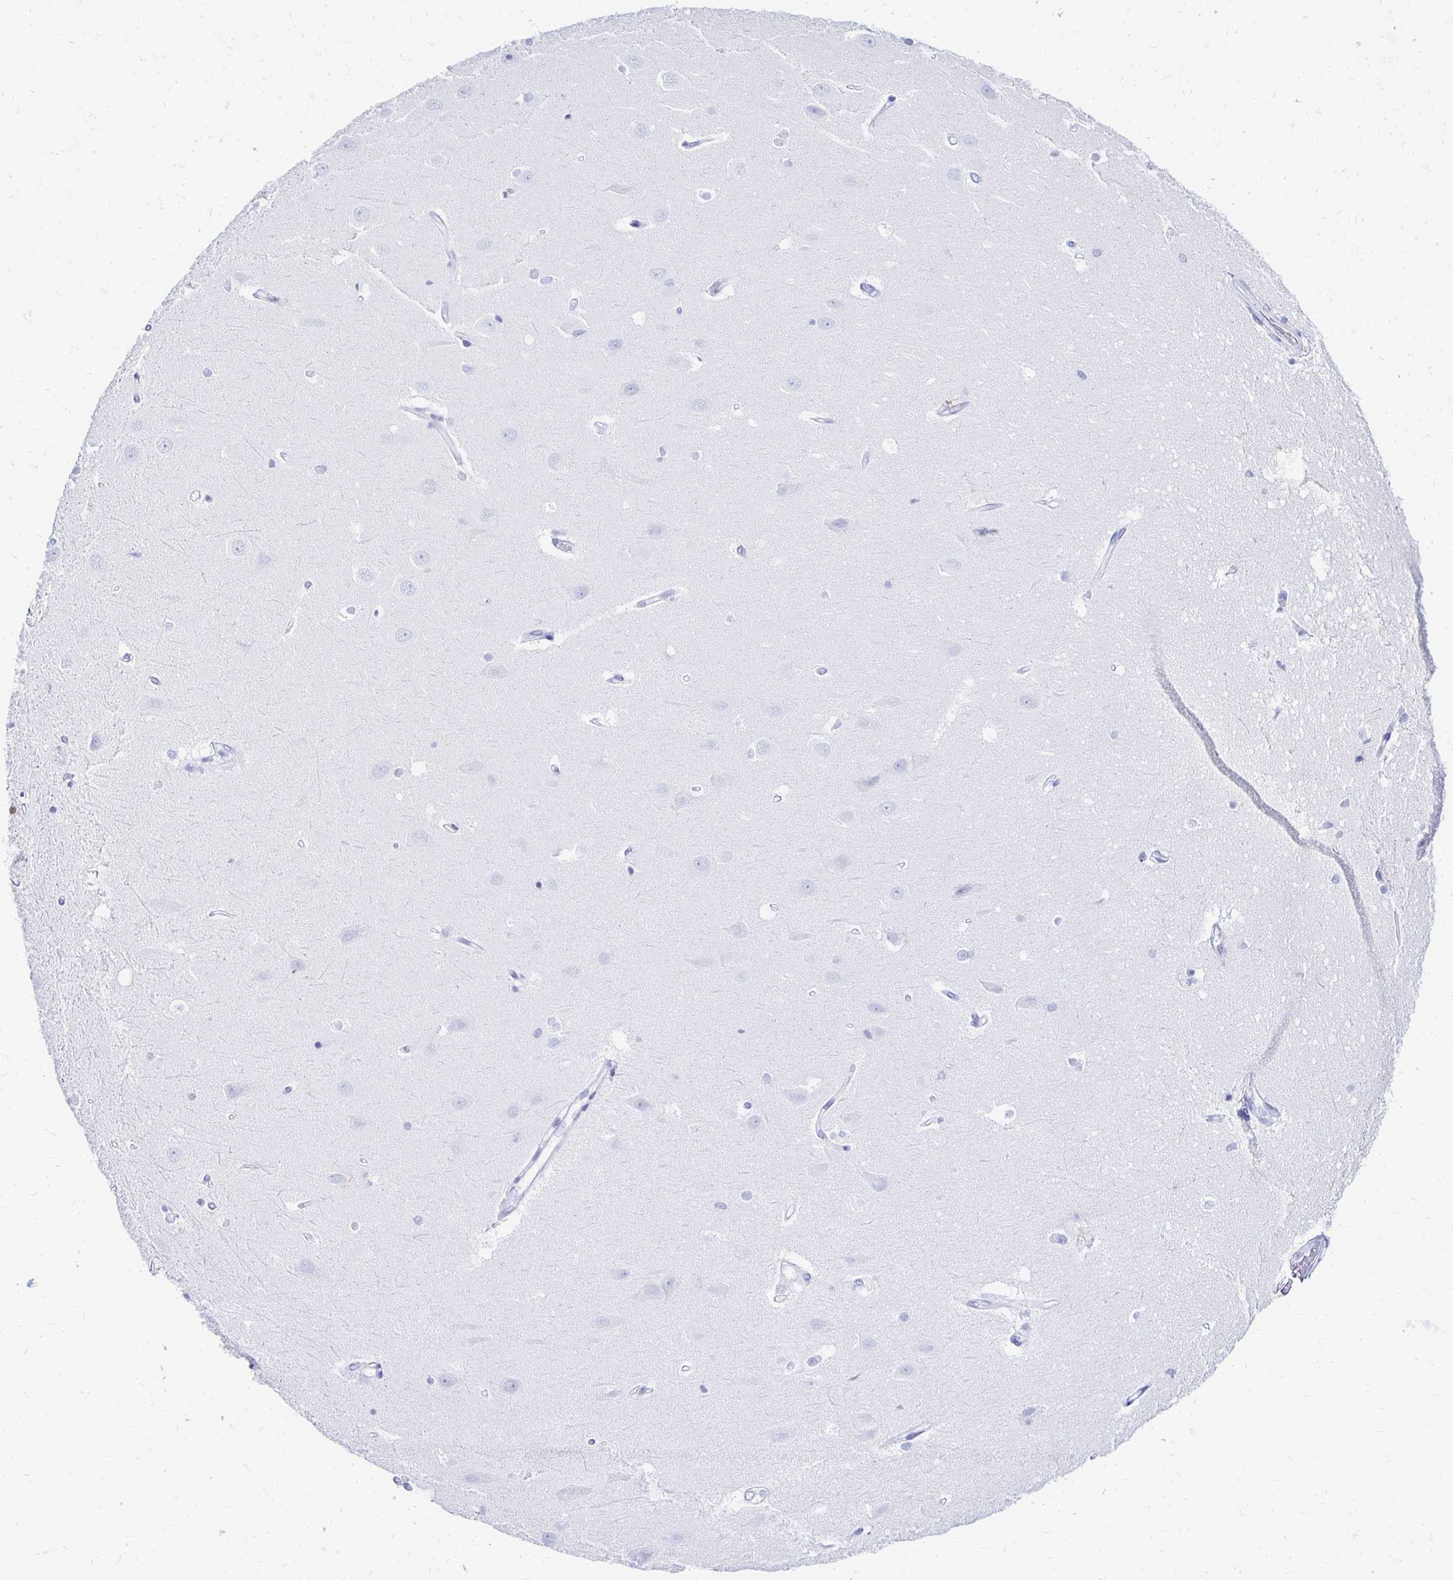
{"staining": {"intensity": "negative", "quantity": "none", "location": "none"}, "tissue": "hippocampus", "cell_type": "Glial cells", "image_type": "normal", "snomed": [{"axis": "morphology", "description": "Normal tissue, NOS"}, {"axis": "topography", "description": "Hippocampus"}], "caption": "A high-resolution image shows IHC staining of normal hippocampus, which shows no significant expression in glial cells. (DAB (3,3'-diaminobenzidine) immunohistochemistry with hematoxylin counter stain).", "gene": "CST5", "patient": {"sex": "male", "age": 63}}